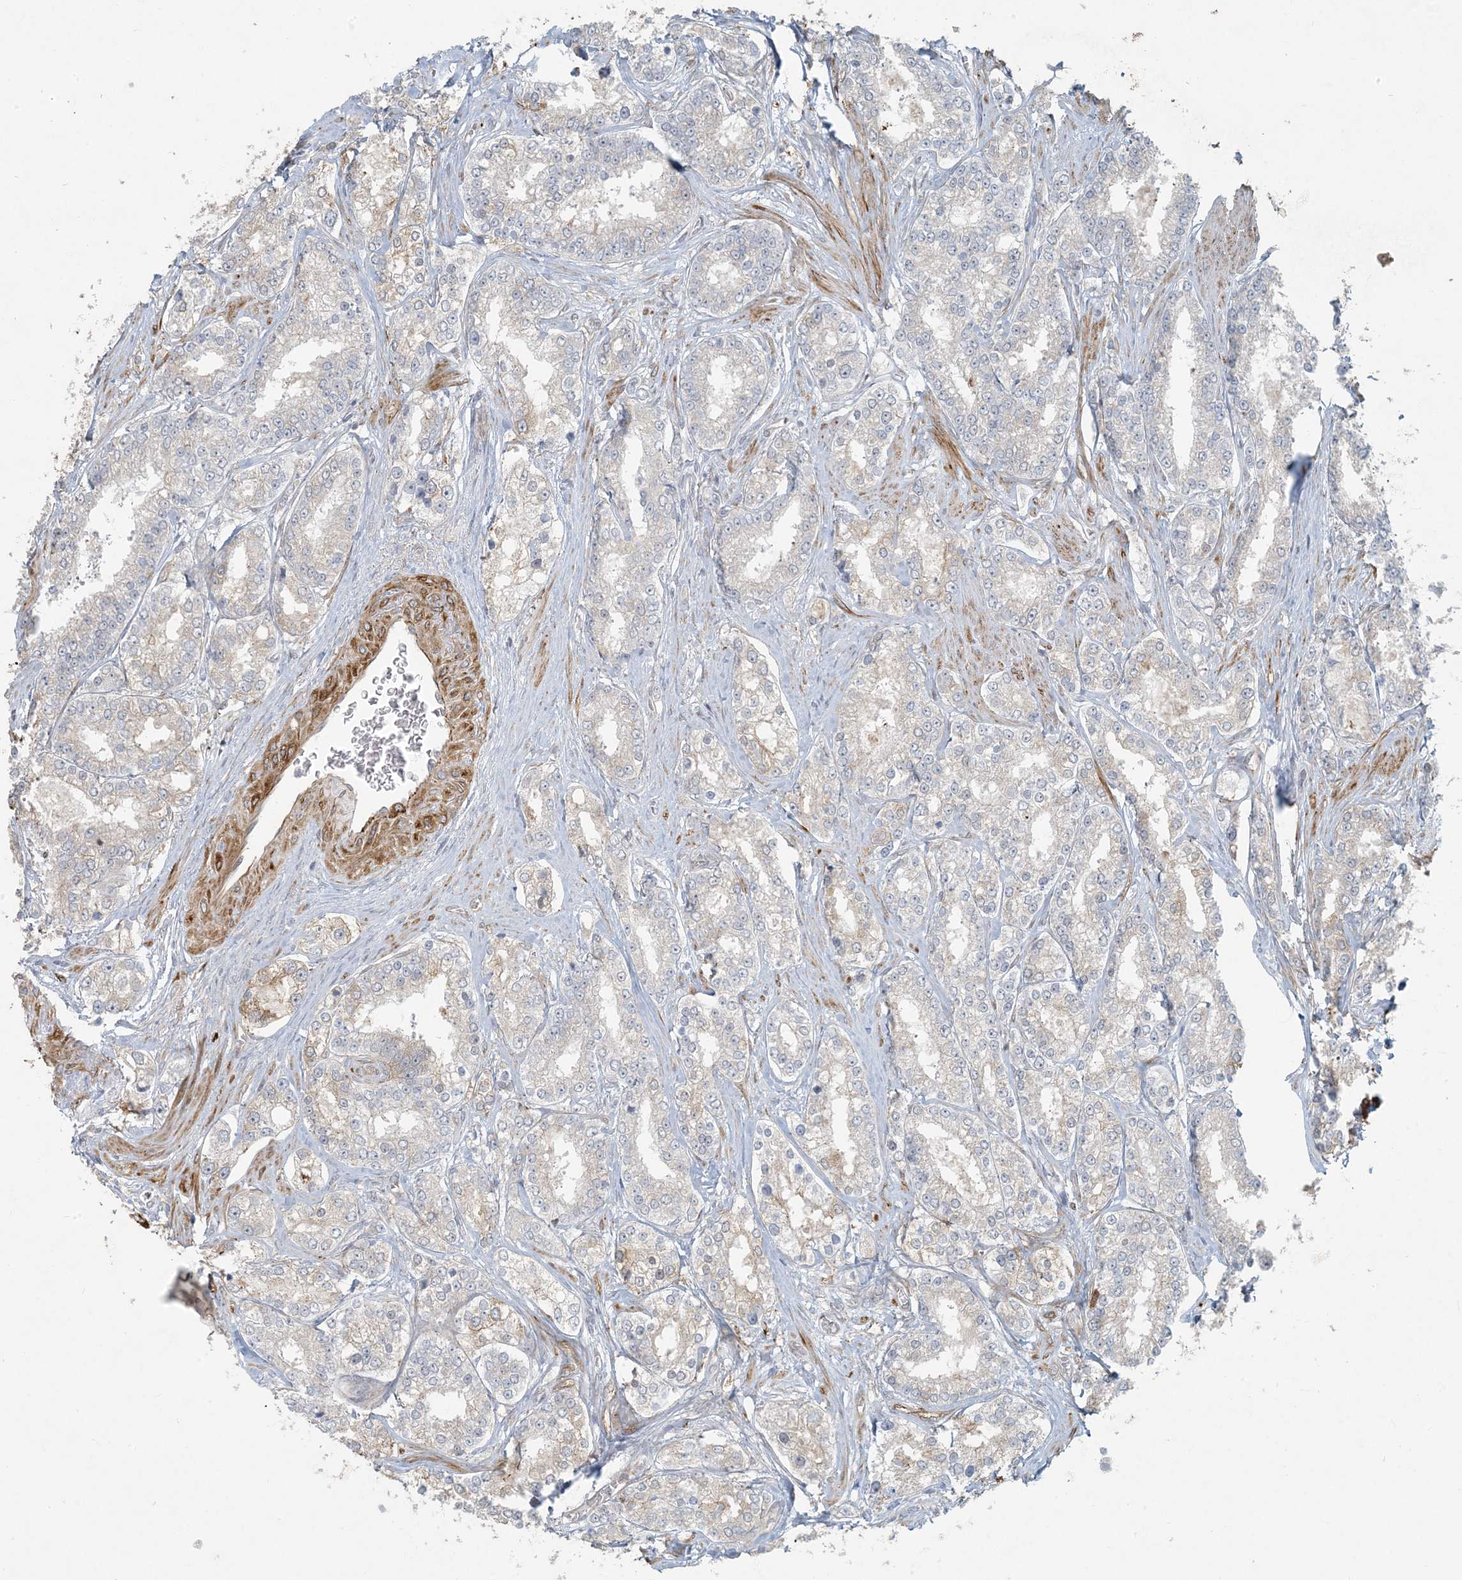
{"staining": {"intensity": "weak", "quantity": "<25%", "location": "cytoplasmic/membranous"}, "tissue": "prostate cancer", "cell_type": "Tumor cells", "image_type": "cancer", "snomed": [{"axis": "morphology", "description": "Normal tissue, NOS"}, {"axis": "morphology", "description": "Adenocarcinoma, High grade"}, {"axis": "topography", "description": "Prostate"}], "caption": "Immunohistochemical staining of prostate cancer displays no significant positivity in tumor cells.", "gene": "BCORL1", "patient": {"sex": "male", "age": 83}}